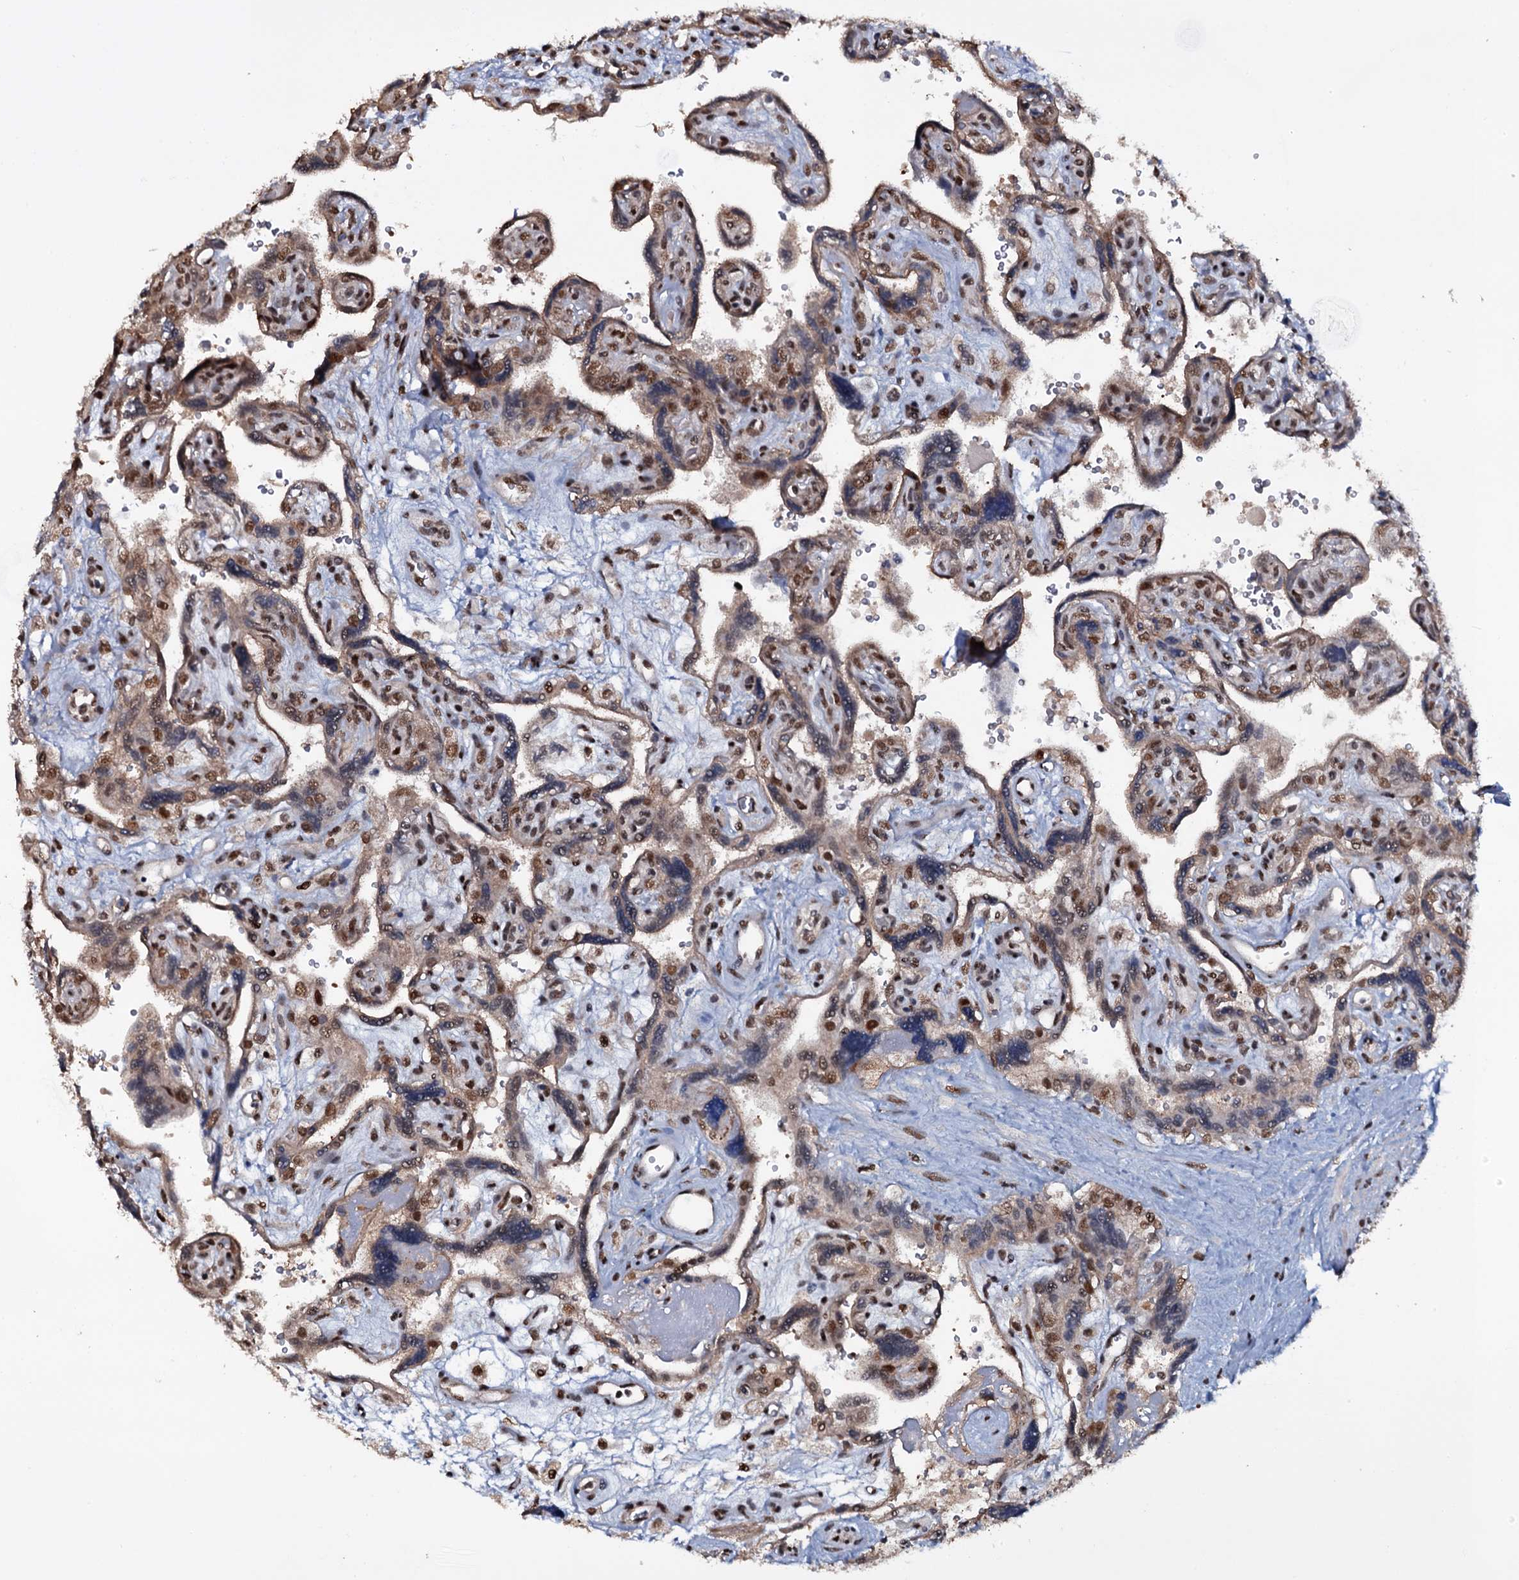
{"staining": {"intensity": "strong", "quantity": "25%-75%", "location": "cytoplasmic/membranous,nuclear"}, "tissue": "placenta", "cell_type": "Trophoblastic cells", "image_type": "normal", "snomed": [{"axis": "morphology", "description": "Normal tissue, NOS"}, {"axis": "topography", "description": "Placenta"}], "caption": "The micrograph demonstrates staining of normal placenta, revealing strong cytoplasmic/membranous,nuclear protein positivity (brown color) within trophoblastic cells.", "gene": "SH2D4B", "patient": {"sex": "female", "age": 39}}